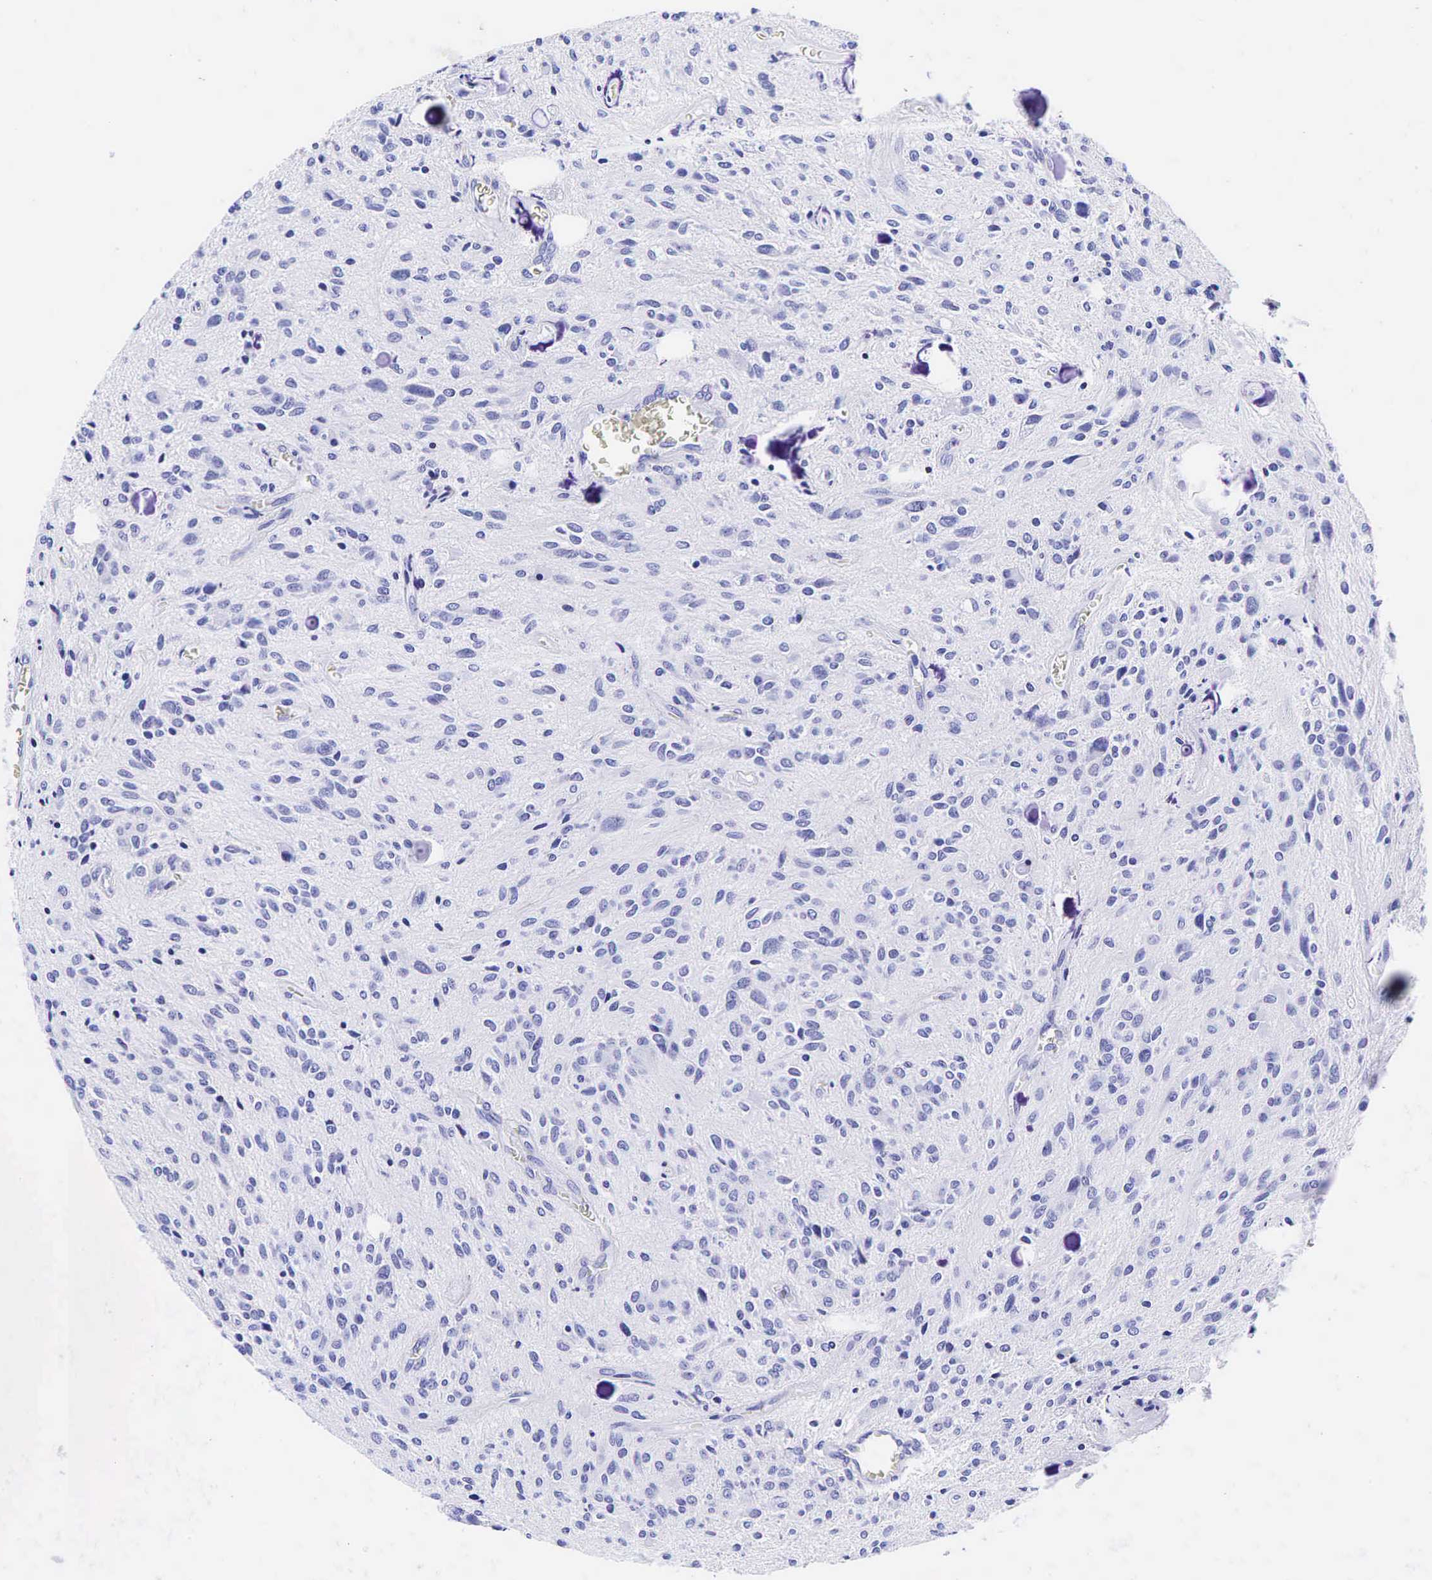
{"staining": {"intensity": "negative", "quantity": "none", "location": "none"}, "tissue": "glioma", "cell_type": "Tumor cells", "image_type": "cancer", "snomed": [{"axis": "morphology", "description": "Glioma, malignant, Low grade"}, {"axis": "topography", "description": "Brain"}], "caption": "Human malignant glioma (low-grade) stained for a protein using IHC shows no expression in tumor cells.", "gene": "GAST", "patient": {"sex": "female", "age": 15}}